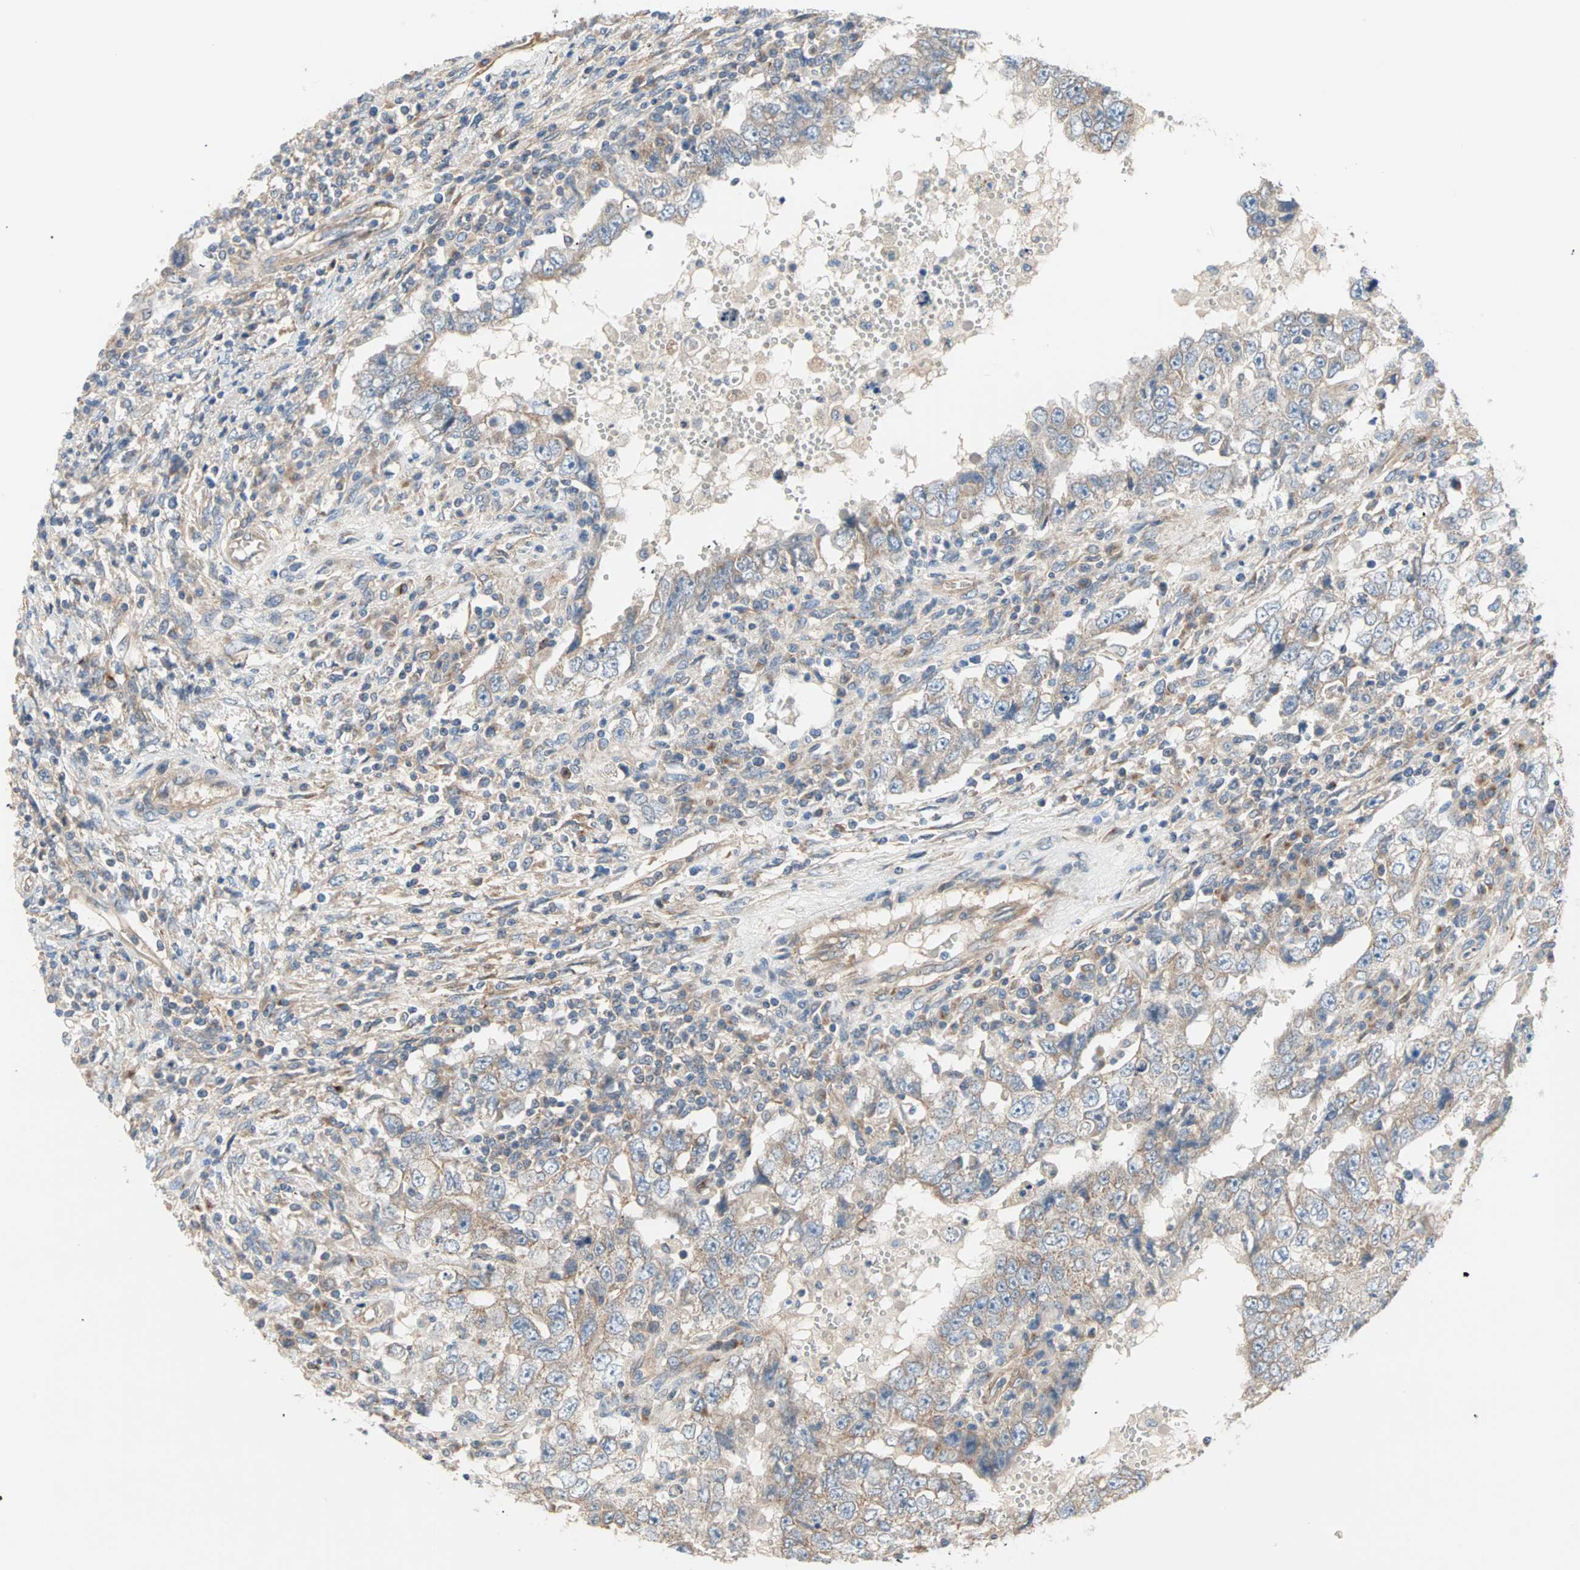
{"staining": {"intensity": "weak", "quantity": "<25%", "location": "cytoplasmic/membranous"}, "tissue": "testis cancer", "cell_type": "Tumor cells", "image_type": "cancer", "snomed": [{"axis": "morphology", "description": "Carcinoma, Embryonal, NOS"}, {"axis": "topography", "description": "Testis"}], "caption": "Human testis cancer (embryonal carcinoma) stained for a protein using immunohistochemistry demonstrates no positivity in tumor cells.", "gene": "PDE8A", "patient": {"sex": "male", "age": 26}}